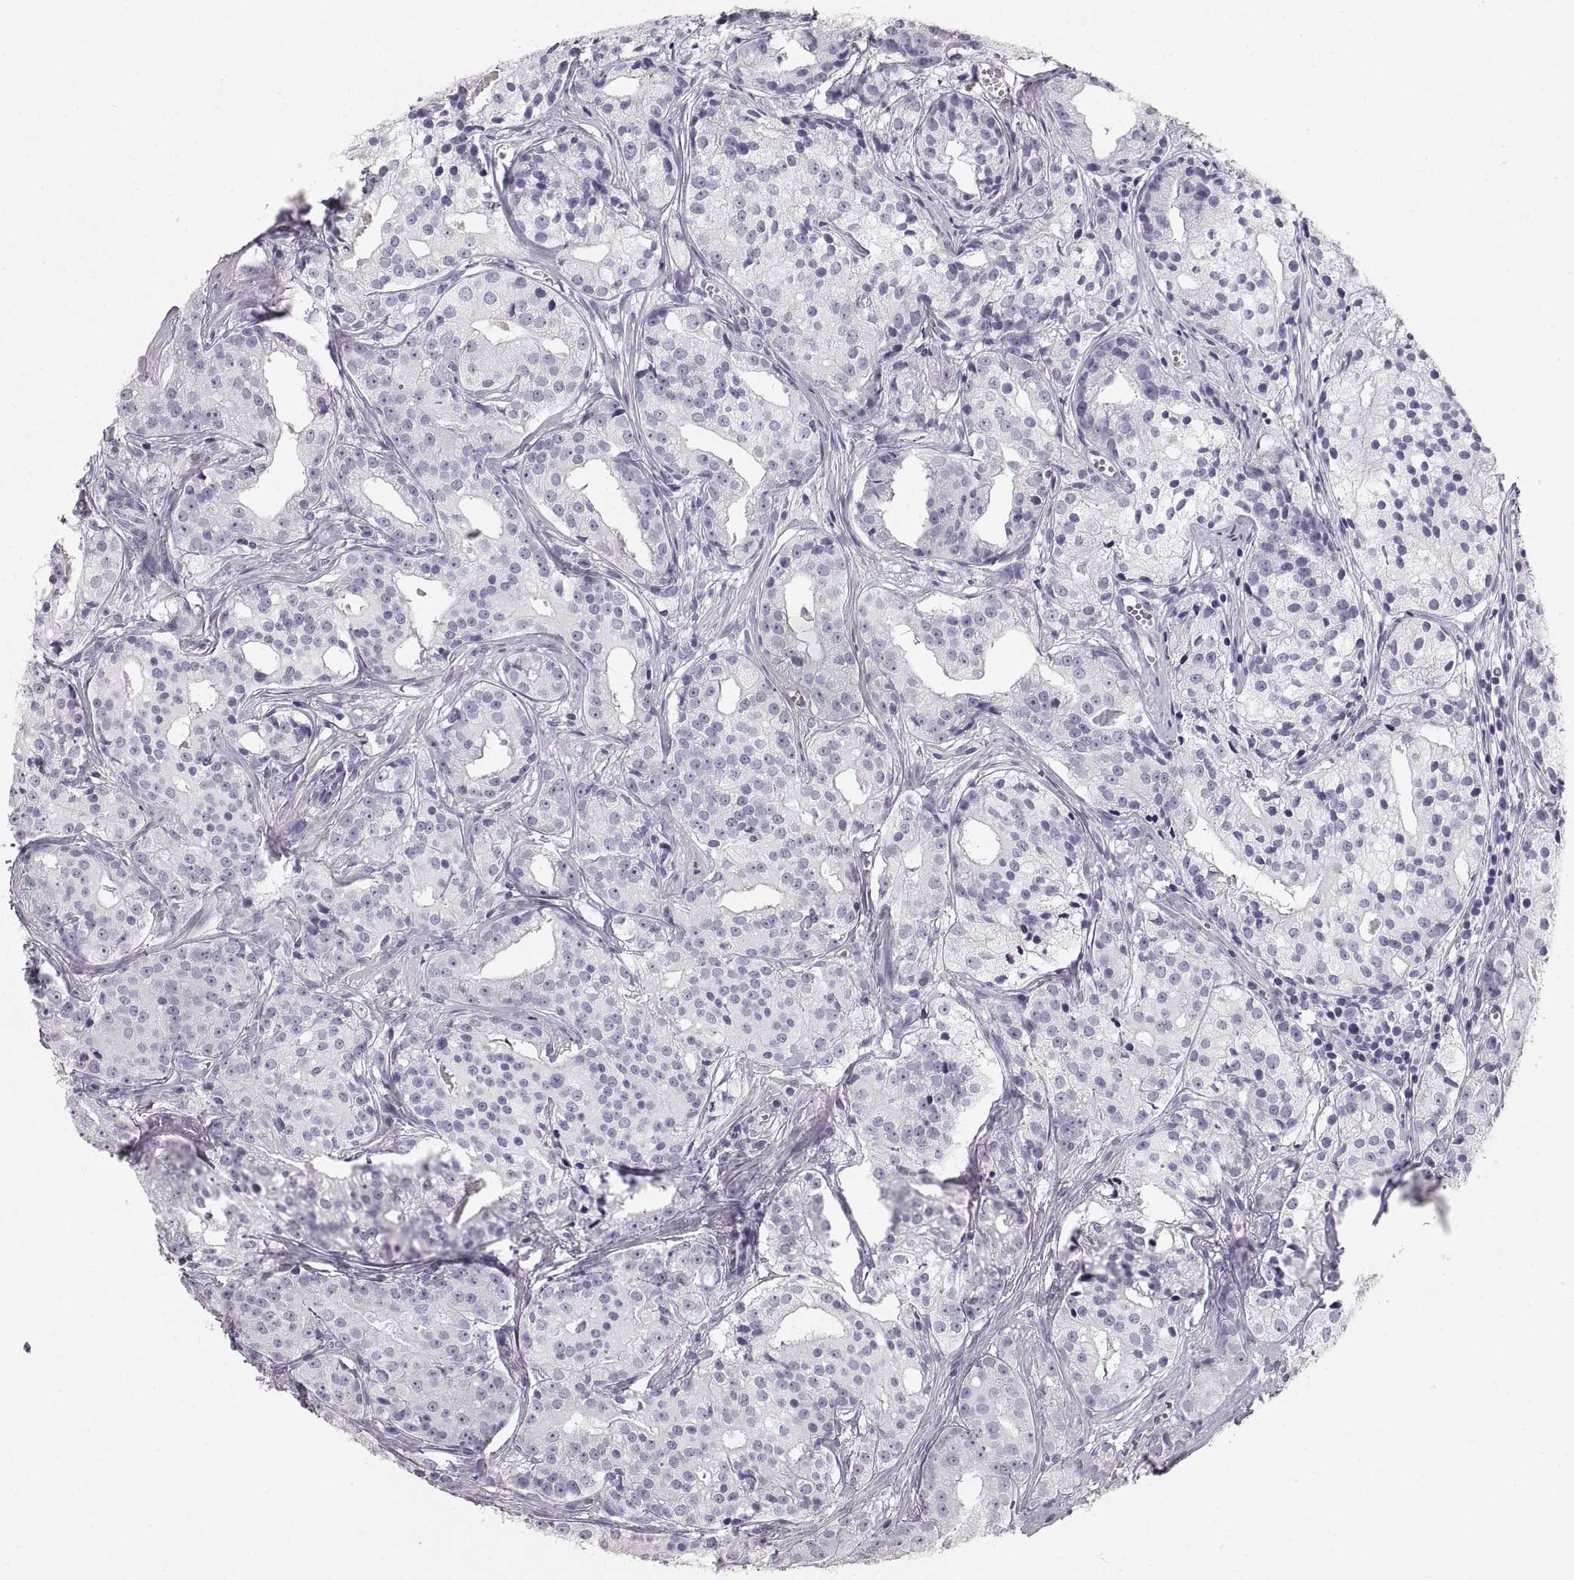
{"staining": {"intensity": "negative", "quantity": "none", "location": "none"}, "tissue": "prostate cancer", "cell_type": "Tumor cells", "image_type": "cancer", "snomed": [{"axis": "morphology", "description": "Adenocarcinoma, Medium grade"}, {"axis": "topography", "description": "Prostate"}], "caption": "Prostate cancer (medium-grade adenocarcinoma) stained for a protein using immunohistochemistry (IHC) shows no staining tumor cells.", "gene": "CRYAA", "patient": {"sex": "male", "age": 74}}